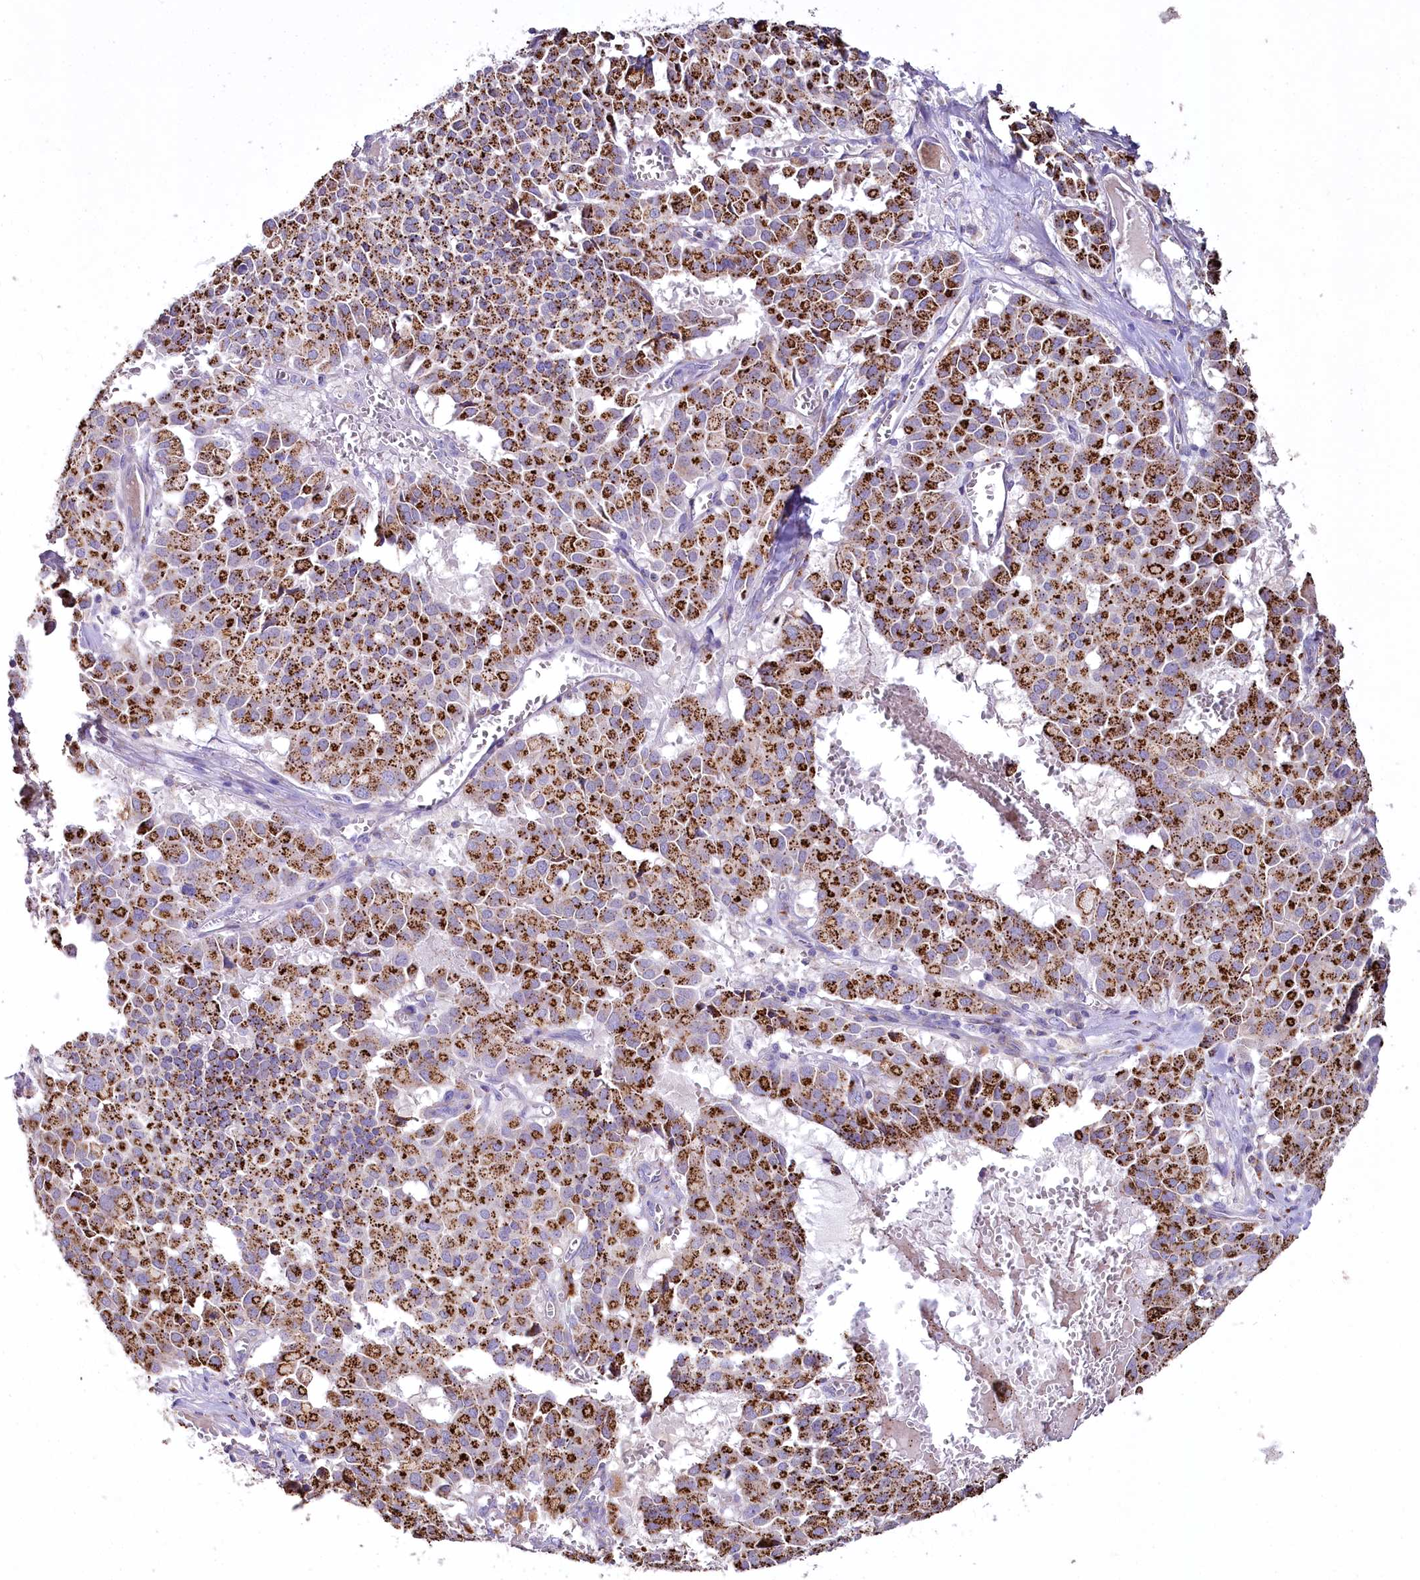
{"staining": {"intensity": "strong", "quantity": ">75%", "location": "cytoplasmic/membranous"}, "tissue": "pancreatic cancer", "cell_type": "Tumor cells", "image_type": "cancer", "snomed": [{"axis": "morphology", "description": "Adenocarcinoma, NOS"}, {"axis": "topography", "description": "Pancreas"}], "caption": "Protein analysis of pancreatic cancer tissue shows strong cytoplasmic/membranous expression in about >75% of tumor cells.", "gene": "PTER", "patient": {"sex": "male", "age": 65}}